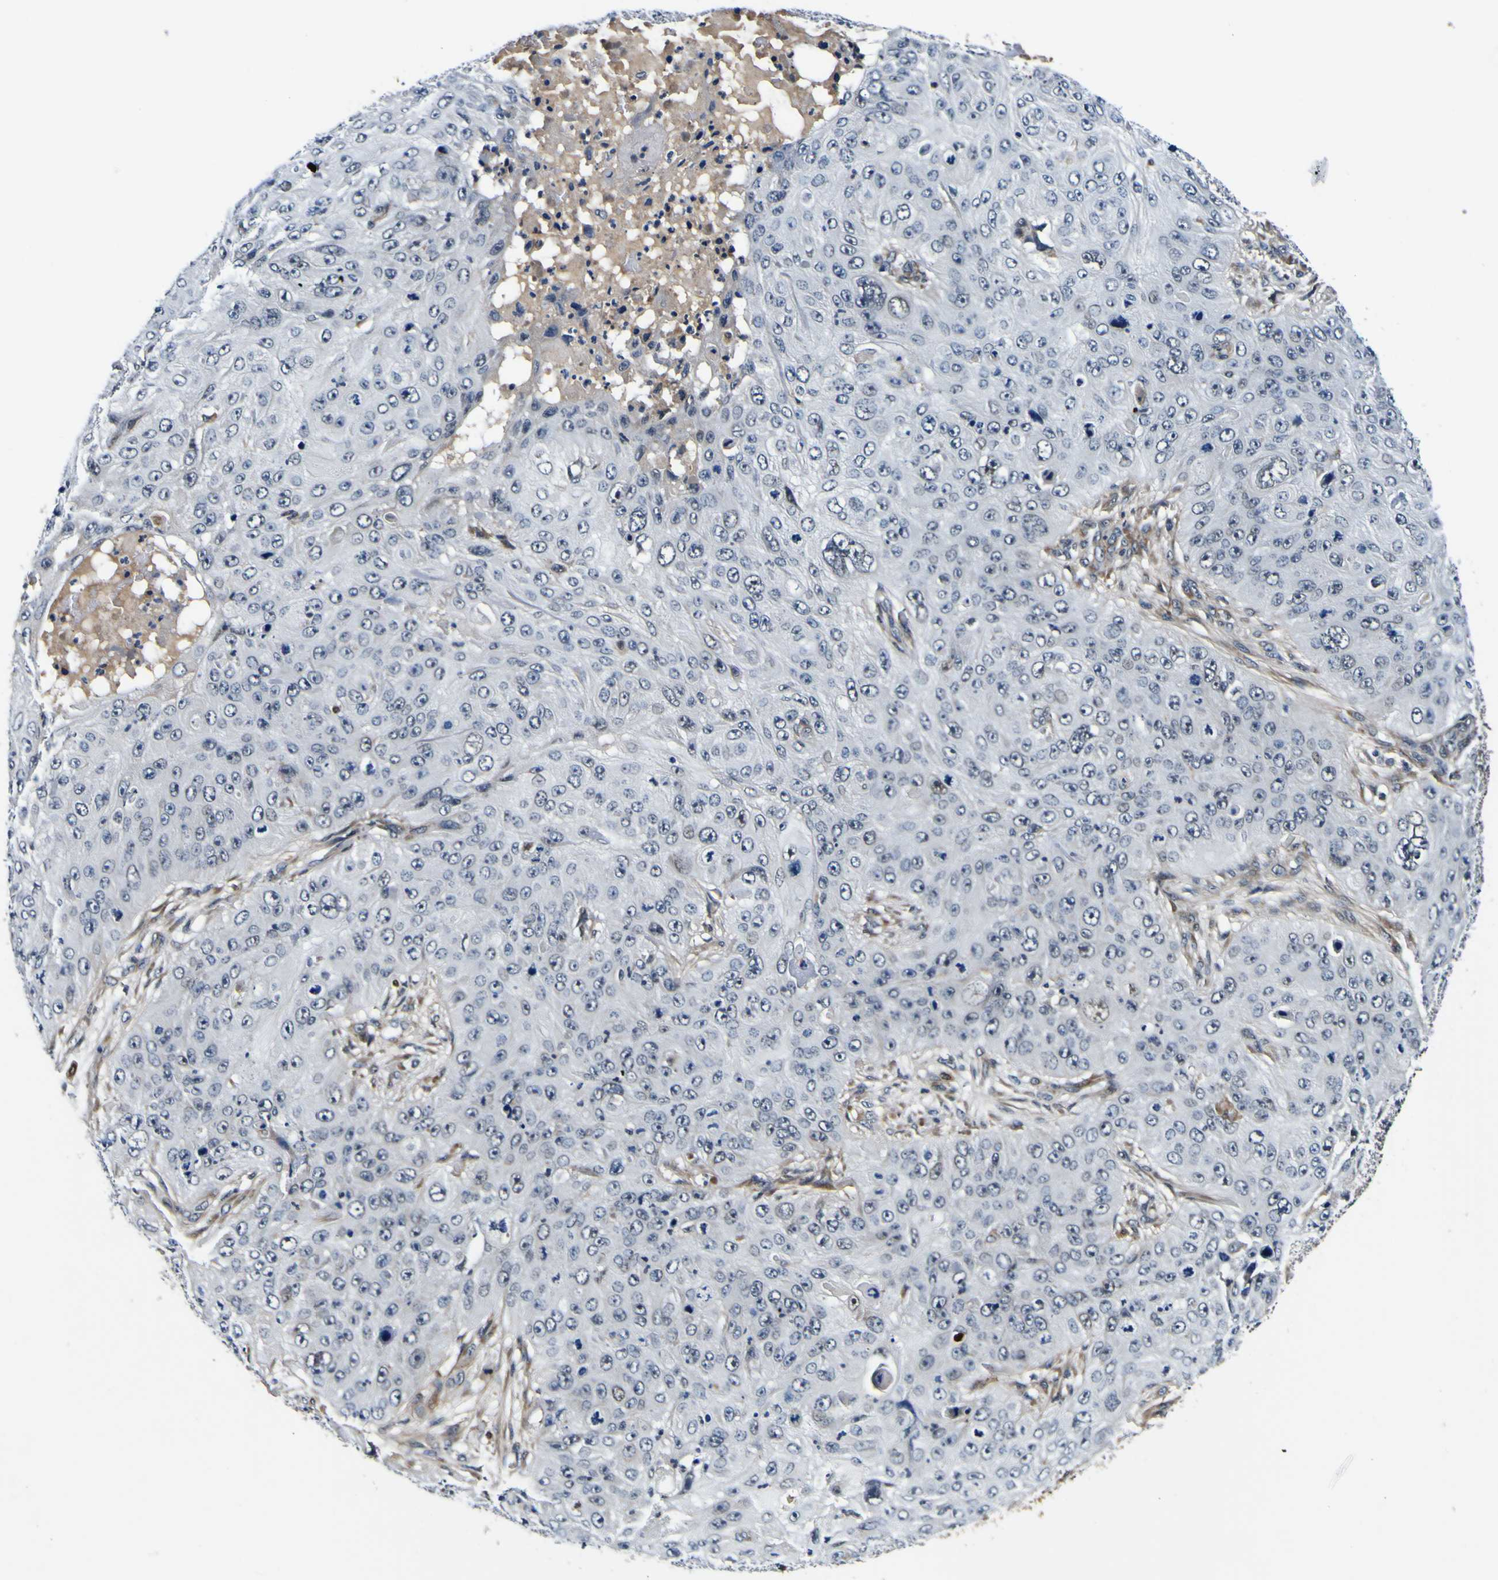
{"staining": {"intensity": "negative", "quantity": "none", "location": "none"}, "tissue": "skin cancer", "cell_type": "Tumor cells", "image_type": "cancer", "snomed": [{"axis": "morphology", "description": "Squamous cell carcinoma, NOS"}, {"axis": "topography", "description": "Skin"}], "caption": "Skin cancer was stained to show a protein in brown. There is no significant positivity in tumor cells.", "gene": "POSTN", "patient": {"sex": "female", "age": 80}}